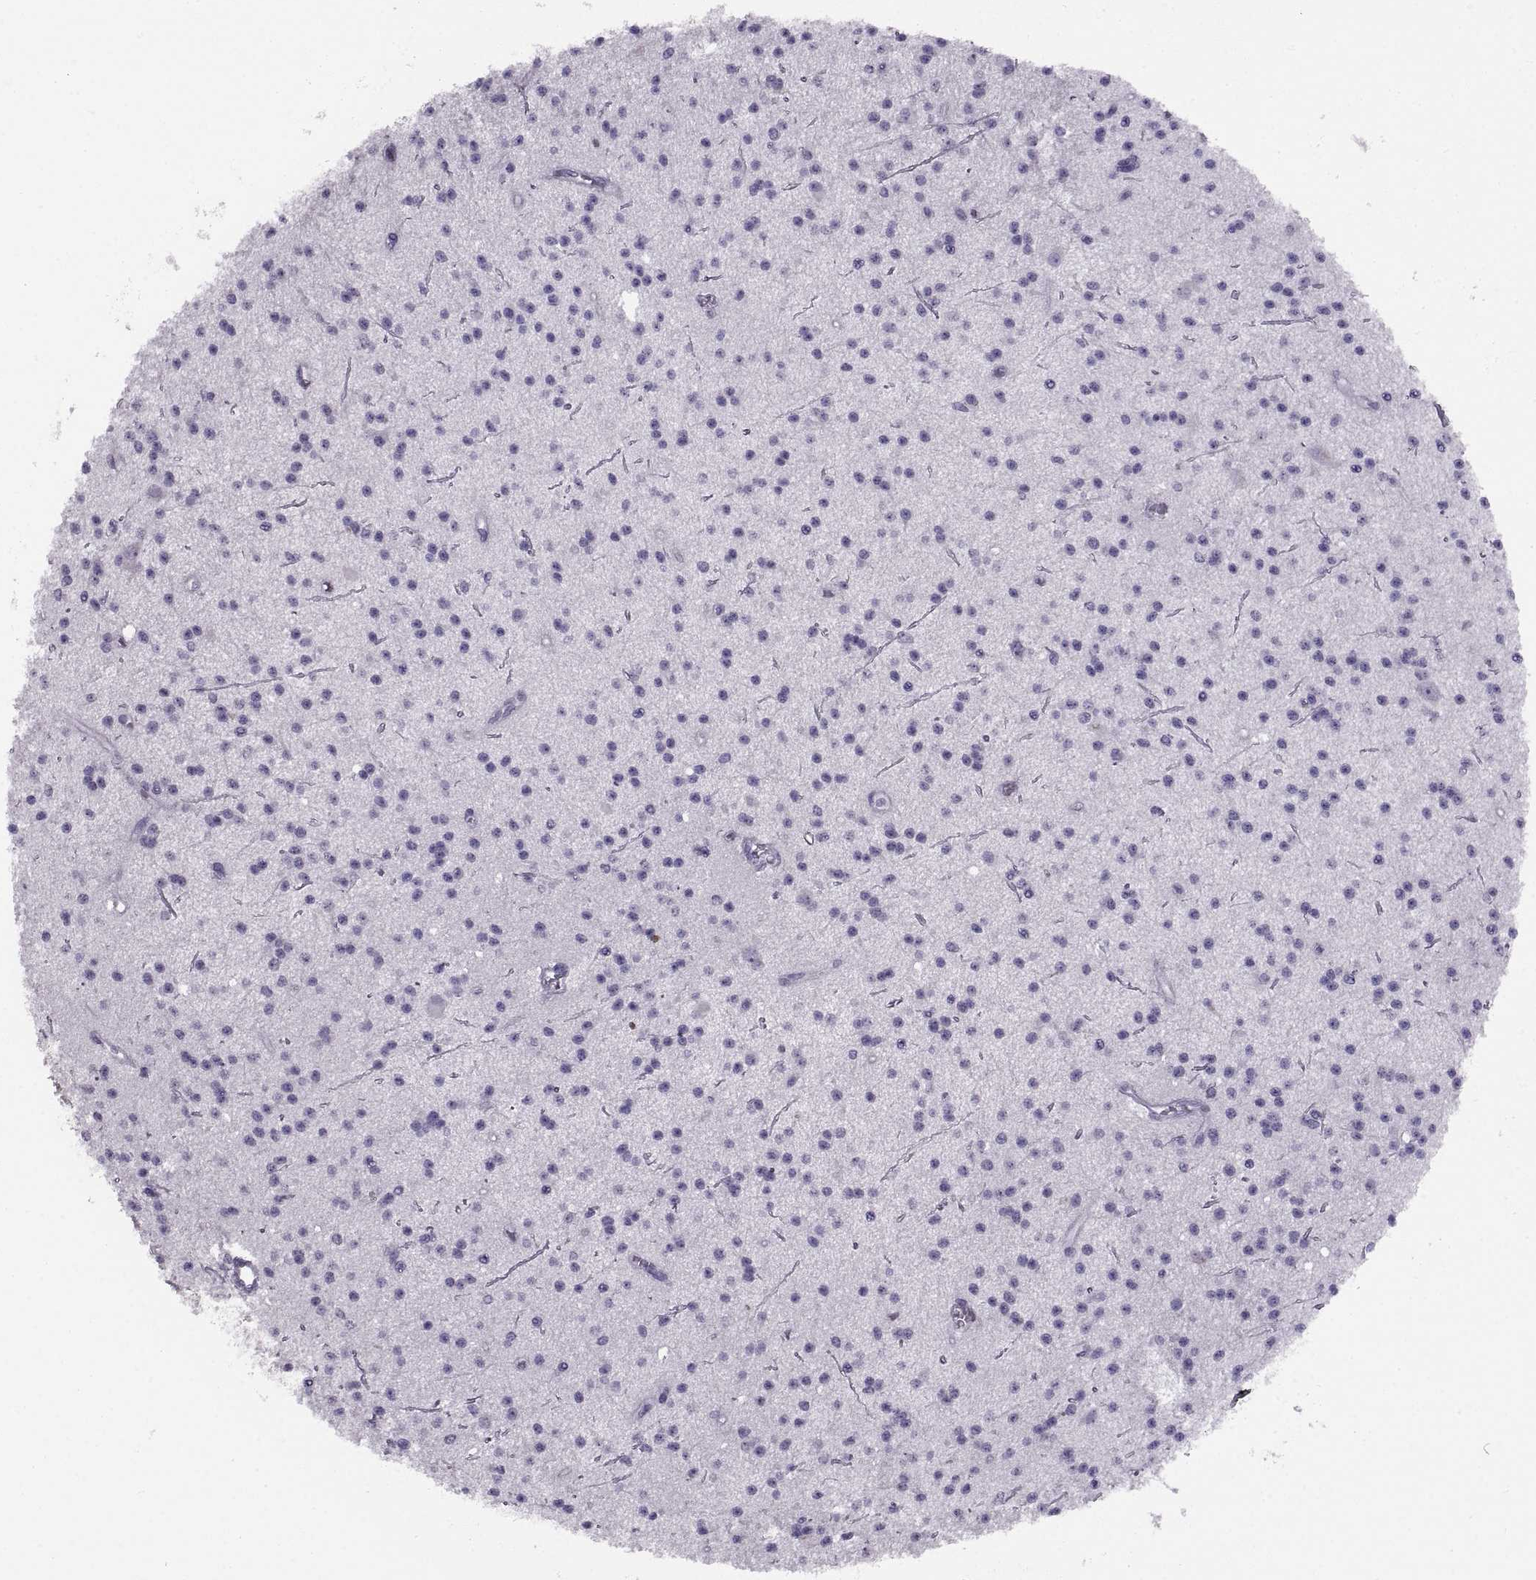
{"staining": {"intensity": "negative", "quantity": "none", "location": "none"}, "tissue": "glioma", "cell_type": "Tumor cells", "image_type": "cancer", "snomed": [{"axis": "morphology", "description": "Glioma, malignant, Low grade"}, {"axis": "topography", "description": "Brain"}], "caption": "High magnification brightfield microscopy of malignant glioma (low-grade) stained with DAB (brown) and counterstained with hematoxylin (blue): tumor cells show no significant positivity.", "gene": "BSPH1", "patient": {"sex": "male", "age": 27}}